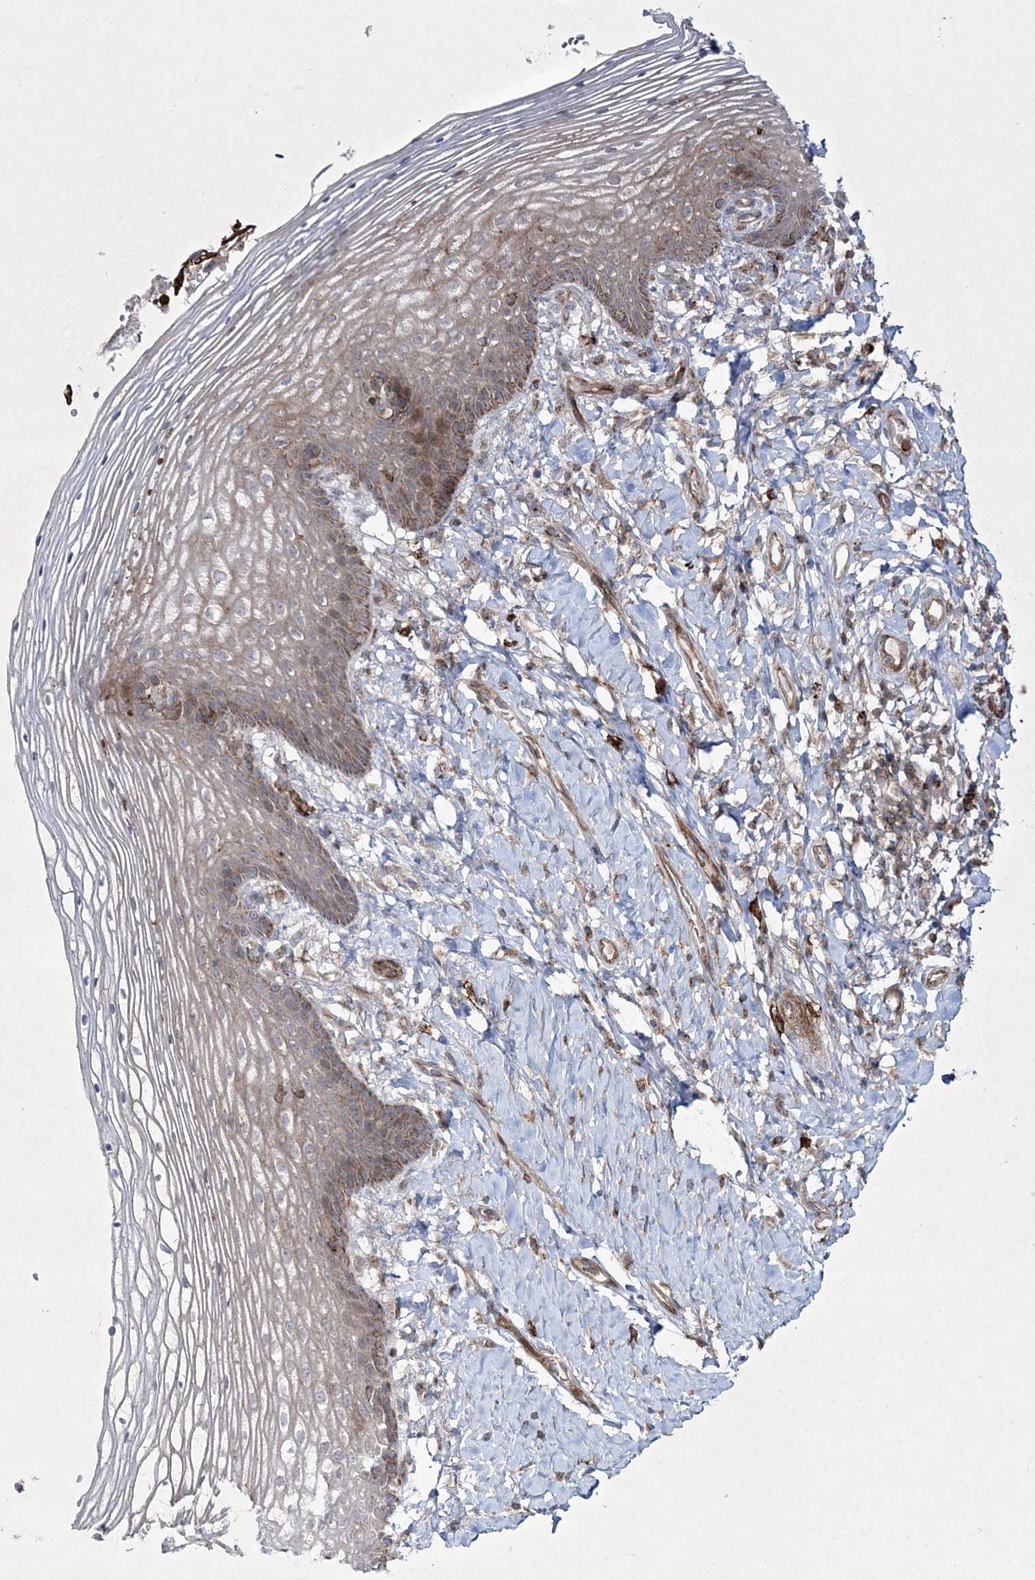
{"staining": {"intensity": "moderate", "quantity": "<25%", "location": "cytoplasmic/membranous"}, "tissue": "vagina", "cell_type": "Squamous epithelial cells", "image_type": "normal", "snomed": [{"axis": "morphology", "description": "Normal tissue, NOS"}, {"axis": "topography", "description": "Vagina"}], "caption": "Immunohistochemistry (DAB) staining of unremarkable human vagina shows moderate cytoplasmic/membranous protein expression in approximately <25% of squamous epithelial cells.", "gene": "RICTOR", "patient": {"sex": "female", "age": 60}}